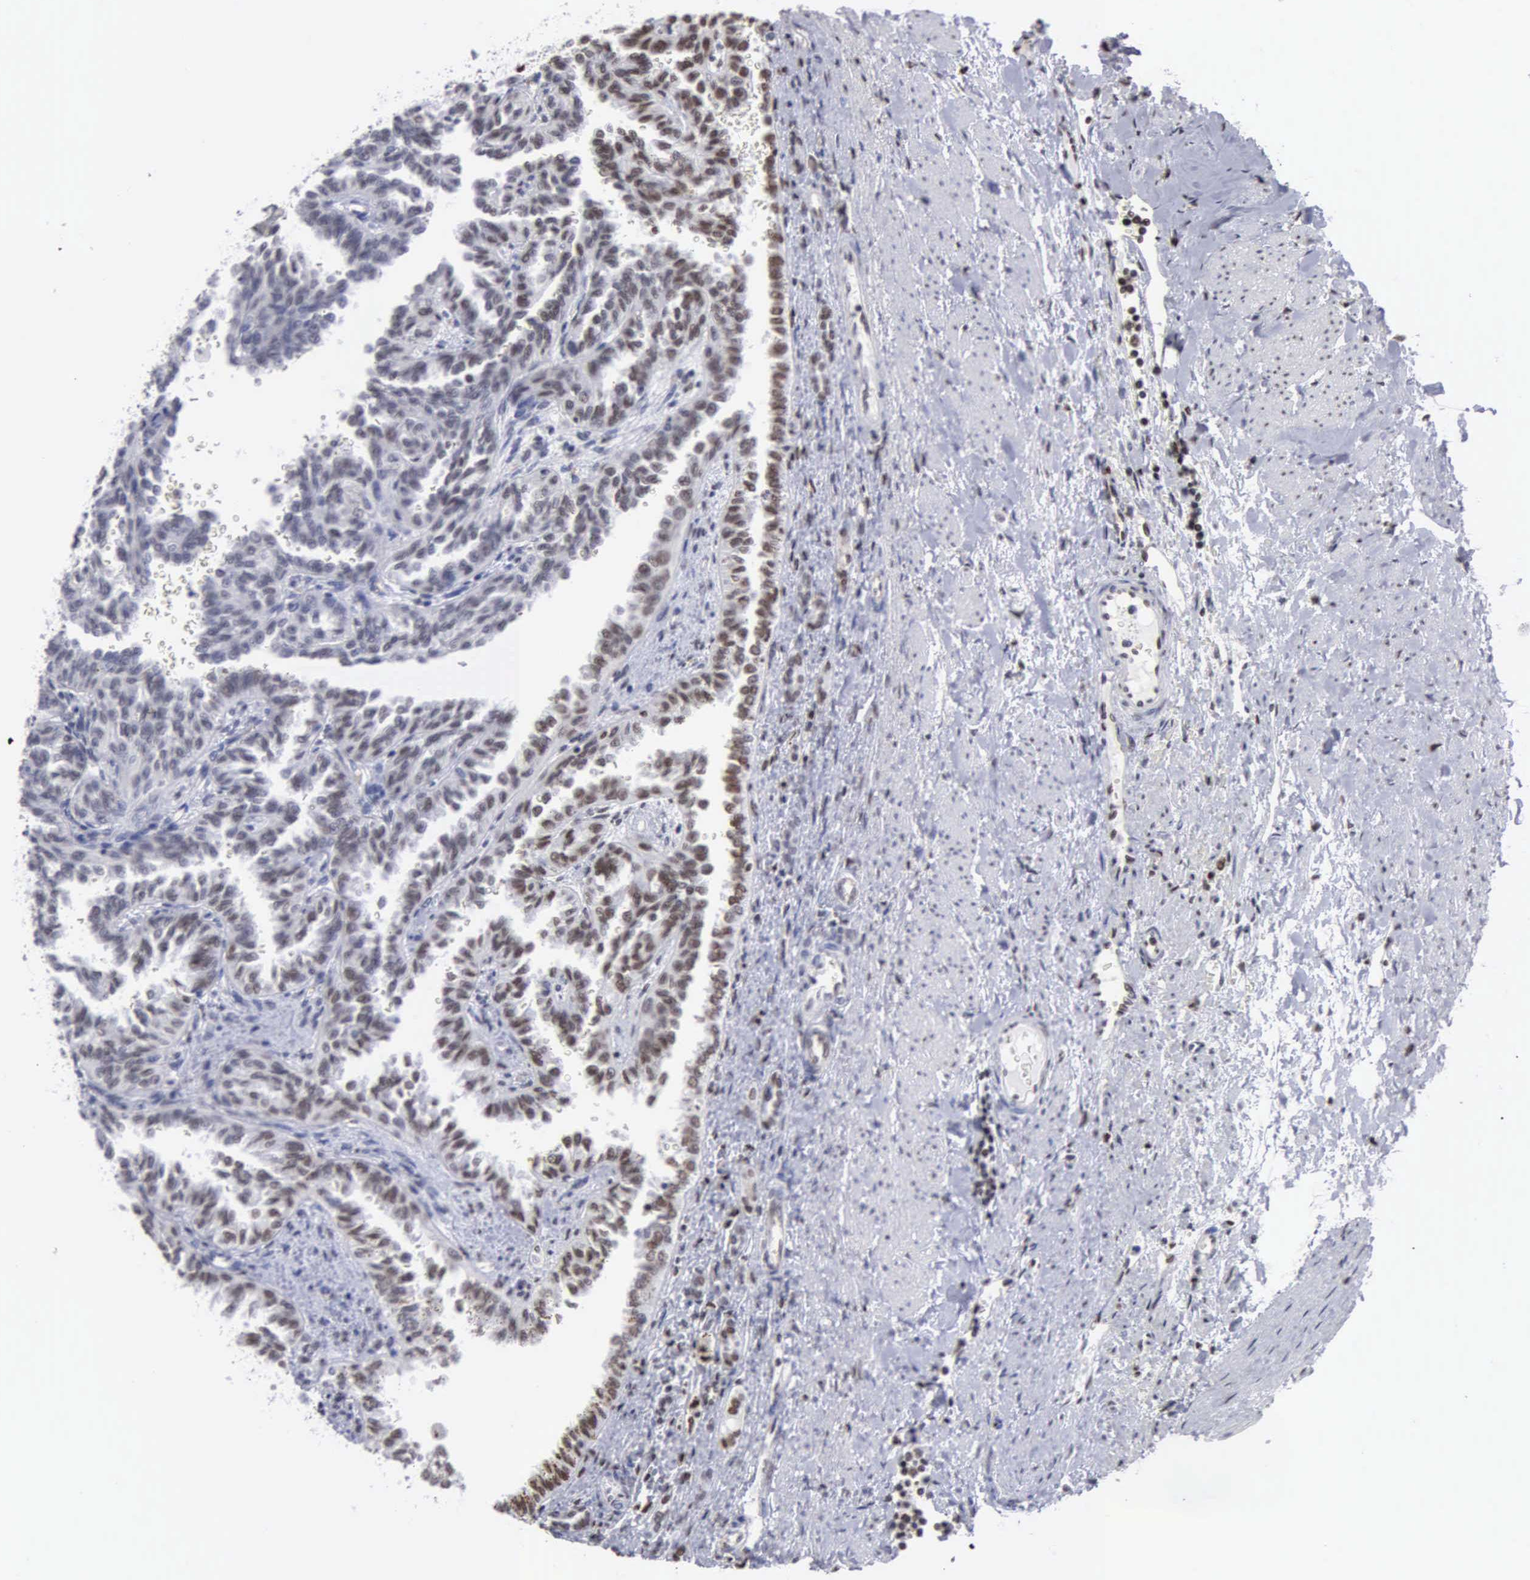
{"staining": {"intensity": "moderate", "quantity": "25%-75%", "location": "nuclear"}, "tissue": "renal cancer", "cell_type": "Tumor cells", "image_type": "cancer", "snomed": [{"axis": "morphology", "description": "Inflammation, NOS"}, {"axis": "morphology", "description": "Adenocarcinoma, NOS"}, {"axis": "topography", "description": "Kidney"}], "caption": "A brown stain shows moderate nuclear staining of a protein in renal cancer (adenocarcinoma) tumor cells.", "gene": "CCNG1", "patient": {"sex": "male", "age": 68}}